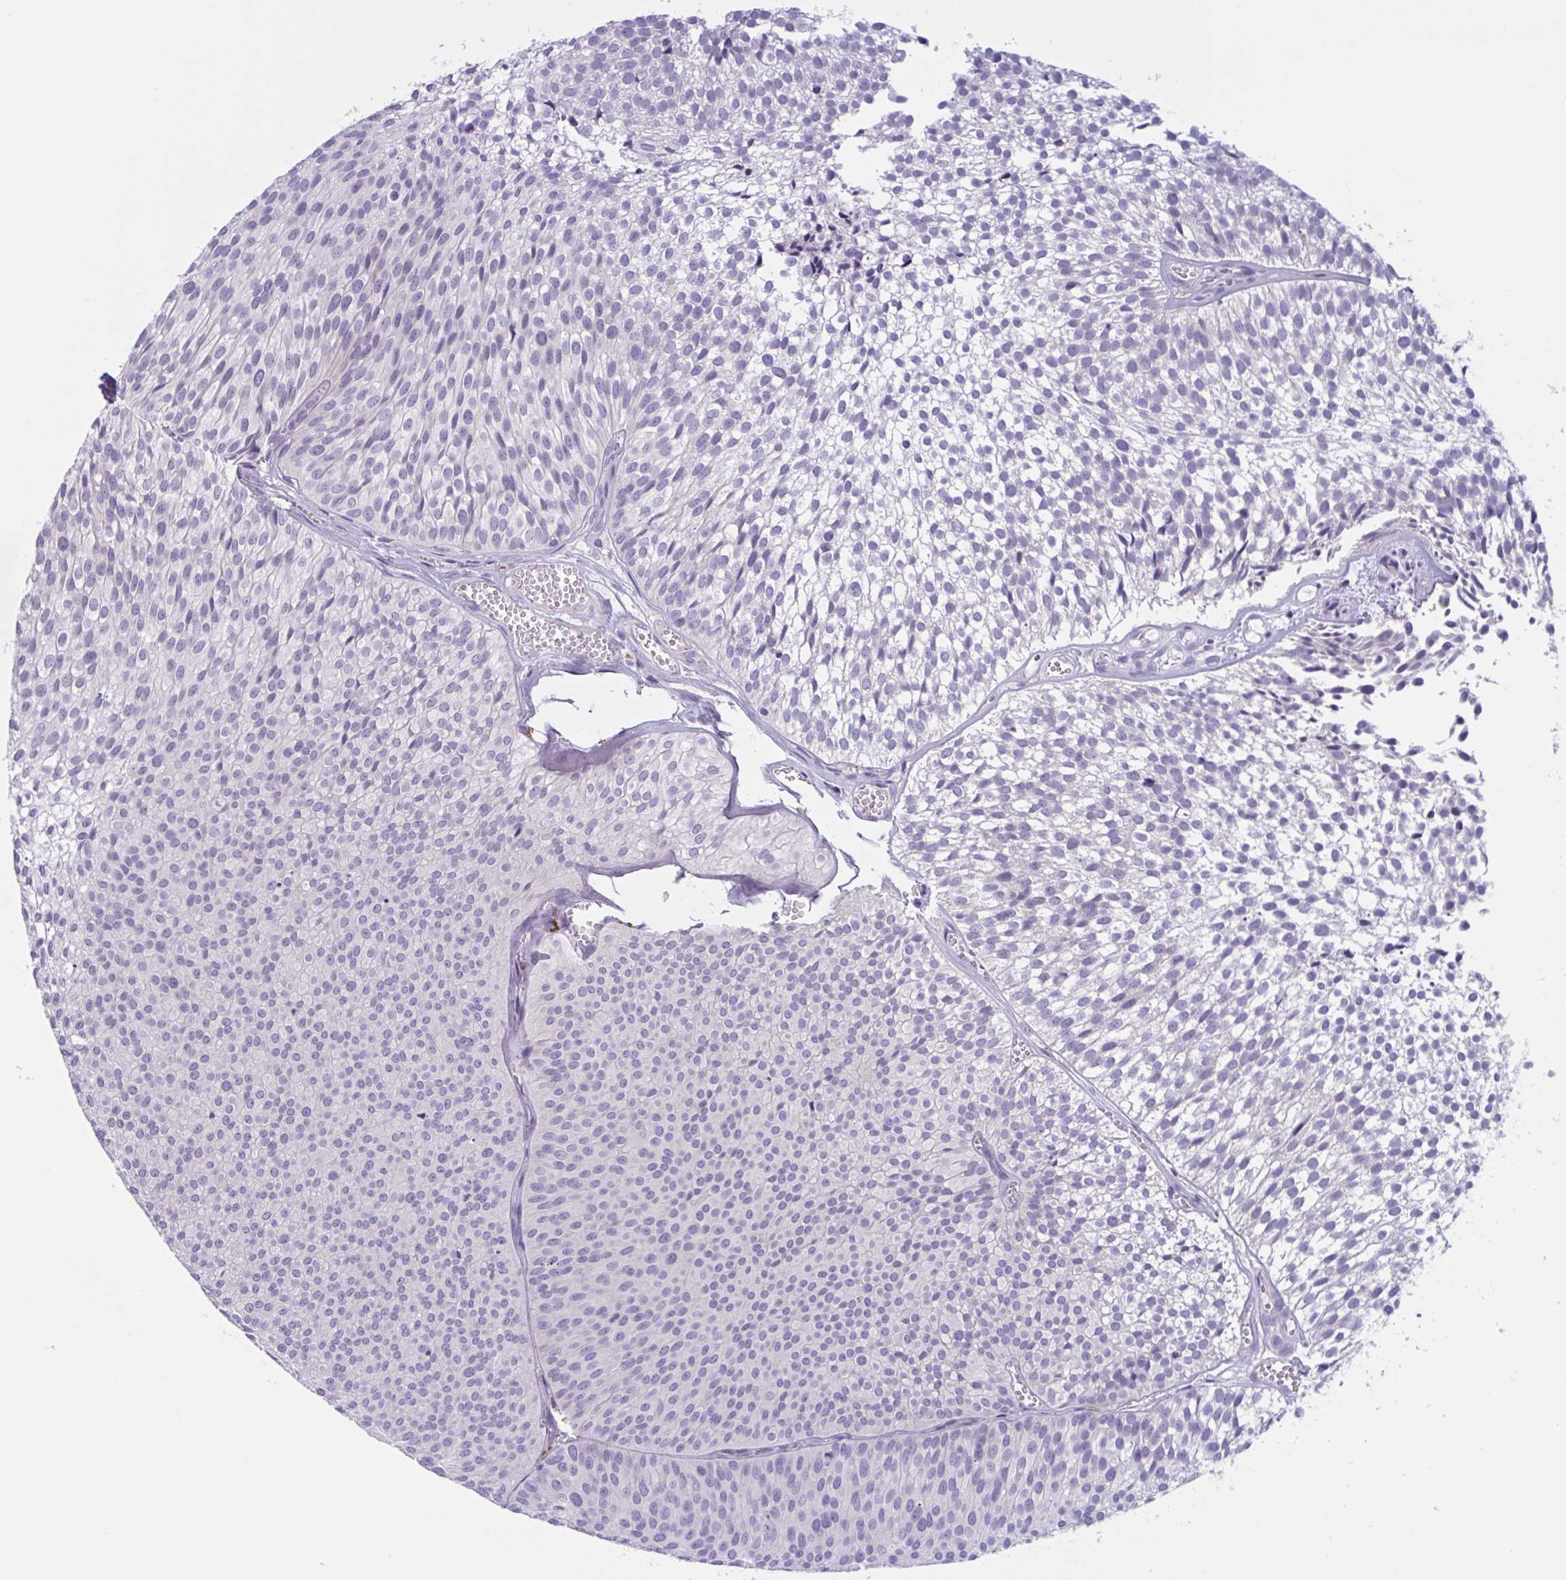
{"staining": {"intensity": "negative", "quantity": "none", "location": "none"}, "tissue": "urothelial cancer", "cell_type": "Tumor cells", "image_type": "cancer", "snomed": [{"axis": "morphology", "description": "Urothelial carcinoma, Low grade"}, {"axis": "topography", "description": "Urinary bladder"}], "caption": "Human urothelial cancer stained for a protein using immunohistochemistry (IHC) displays no positivity in tumor cells.", "gene": "WNT9B", "patient": {"sex": "male", "age": 91}}